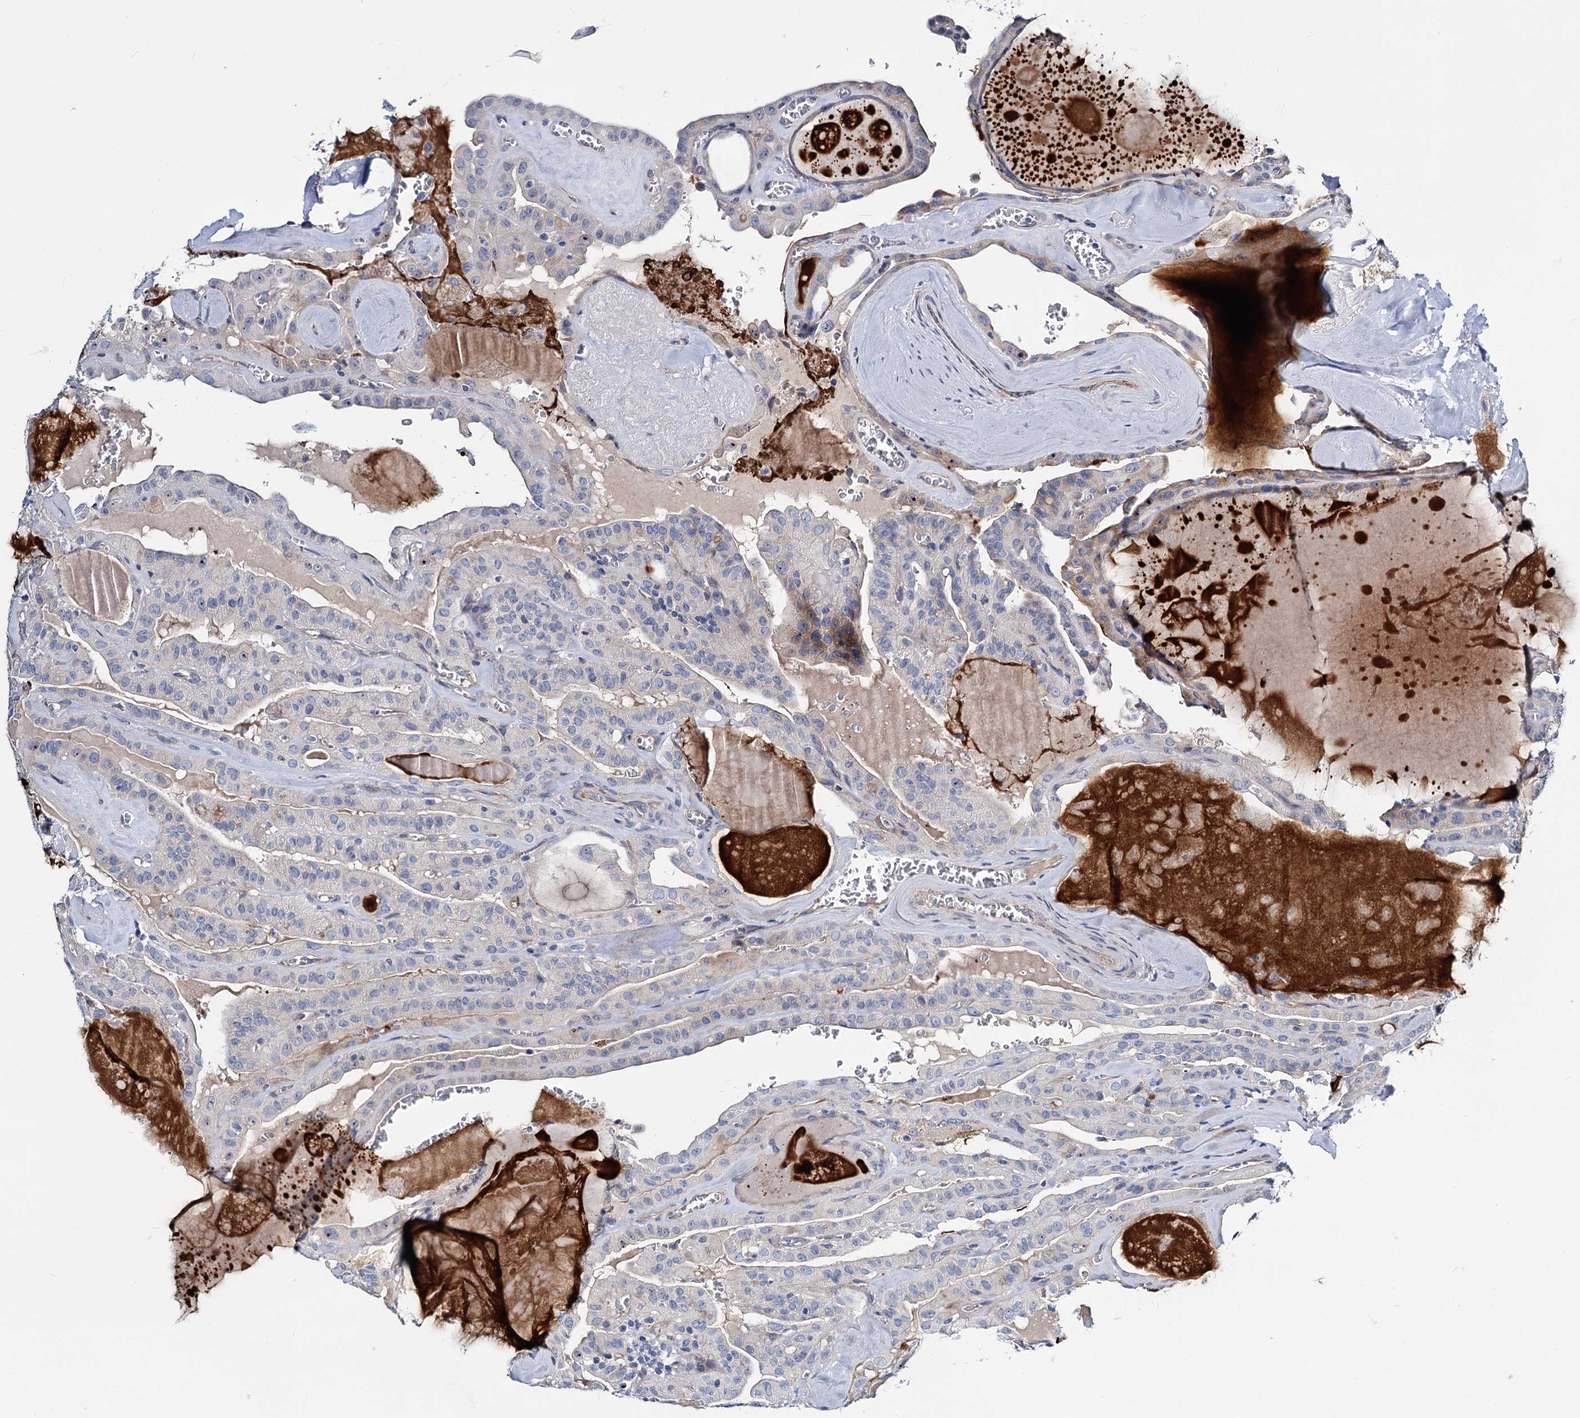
{"staining": {"intensity": "weak", "quantity": "<25%", "location": "cytoplasmic/membranous"}, "tissue": "thyroid cancer", "cell_type": "Tumor cells", "image_type": "cancer", "snomed": [{"axis": "morphology", "description": "Papillary adenocarcinoma, NOS"}, {"axis": "topography", "description": "Thyroid gland"}], "caption": "Tumor cells are negative for brown protein staining in thyroid cancer.", "gene": "DYDC2", "patient": {"sex": "male", "age": 52}}